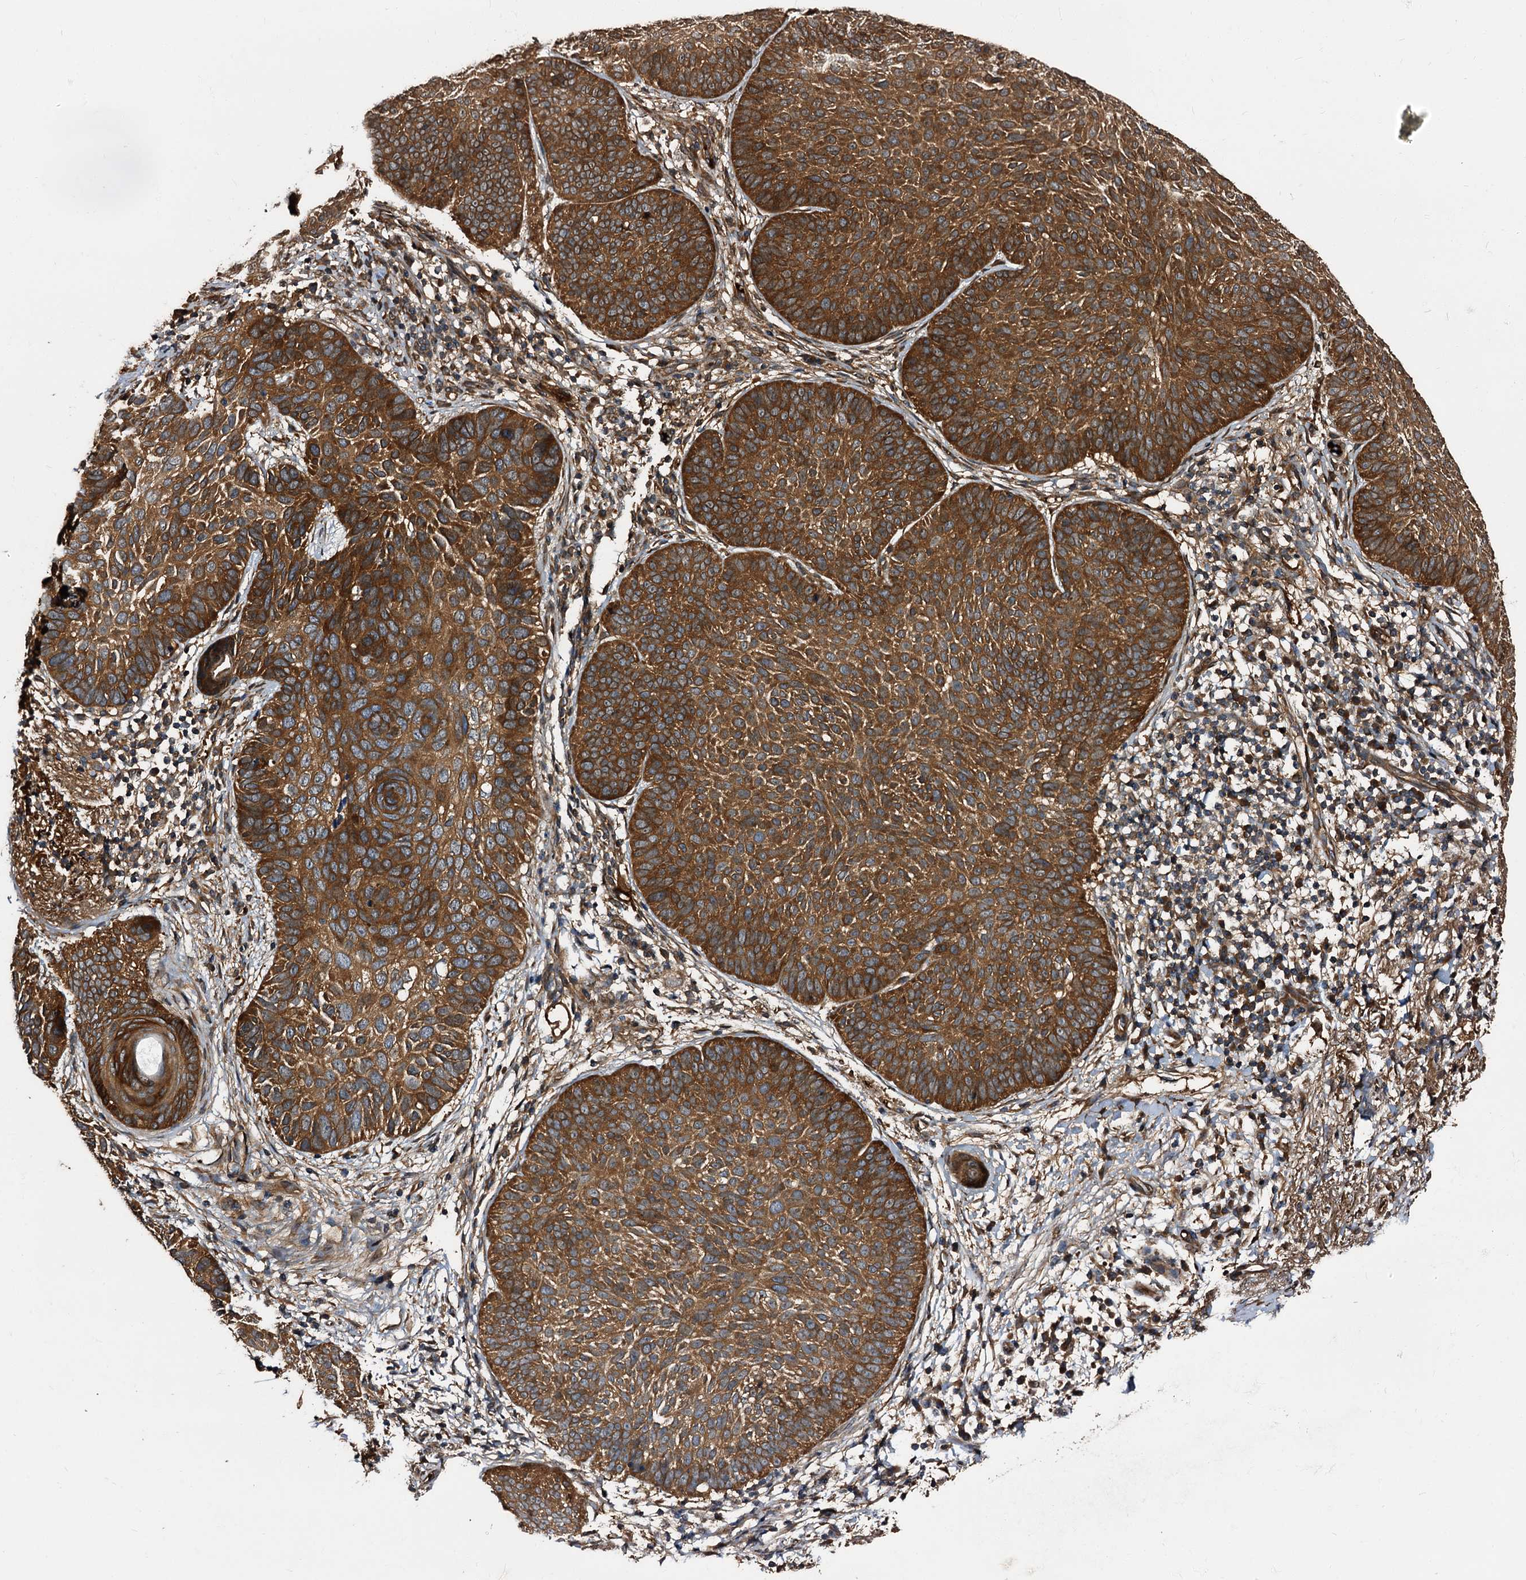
{"staining": {"intensity": "strong", "quantity": ">75%", "location": "cytoplasmic/membranous"}, "tissue": "skin cancer", "cell_type": "Tumor cells", "image_type": "cancer", "snomed": [{"axis": "morphology", "description": "Basal cell carcinoma"}, {"axis": "topography", "description": "Skin"}], "caption": "A high amount of strong cytoplasmic/membranous expression is identified in approximately >75% of tumor cells in skin cancer (basal cell carcinoma) tissue. The protein of interest is stained brown, and the nuclei are stained in blue (DAB (3,3'-diaminobenzidine) IHC with brightfield microscopy, high magnification).", "gene": "PEX5", "patient": {"sex": "male", "age": 85}}